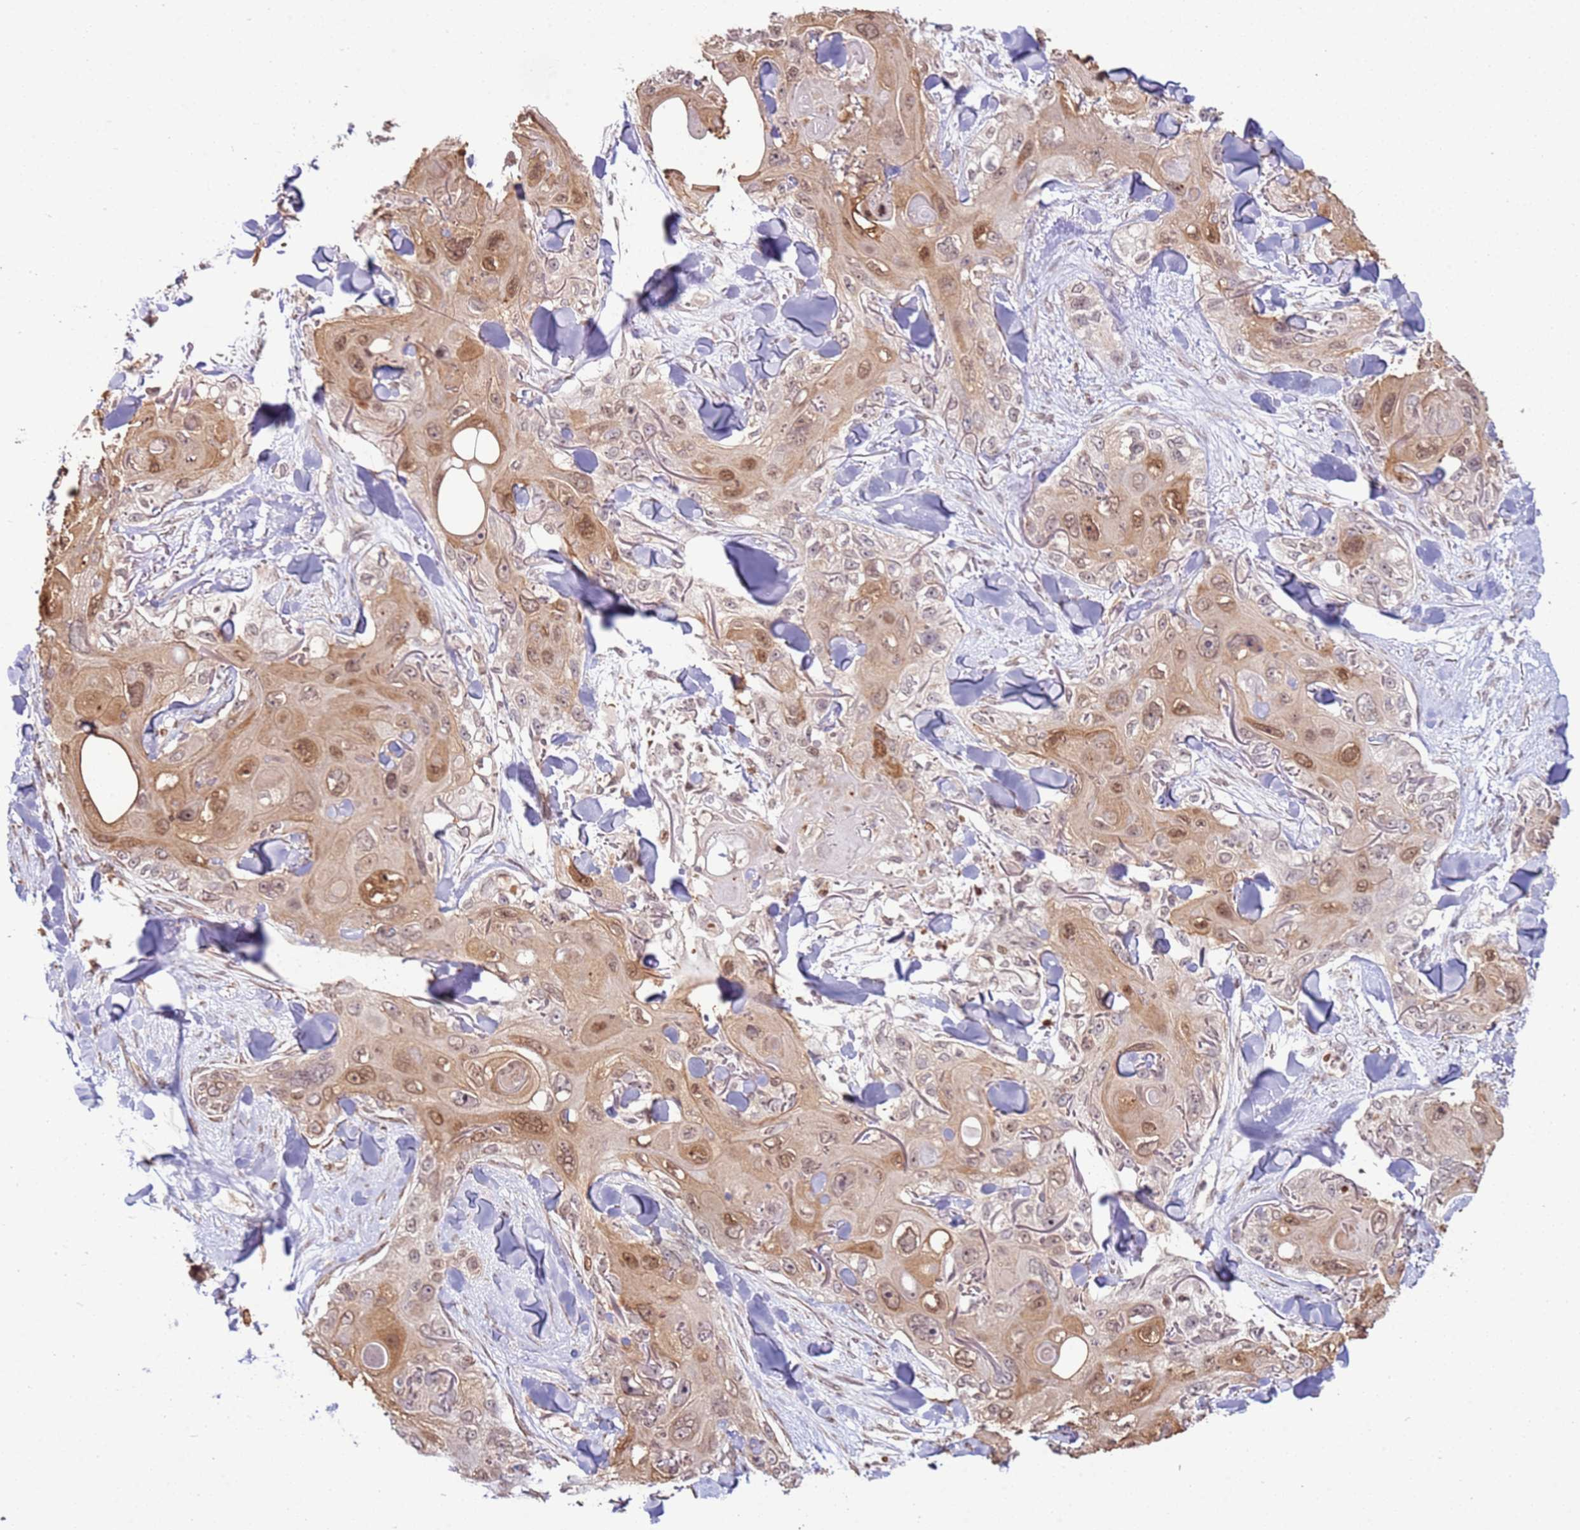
{"staining": {"intensity": "moderate", "quantity": ">75%", "location": "cytoplasmic/membranous,nuclear"}, "tissue": "skin cancer", "cell_type": "Tumor cells", "image_type": "cancer", "snomed": [{"axis": "morphology", "description": "Normal tissue, NOS"}, {"axis": "morphology", "description": "Squamous cell carcinoma, NOS"}, {"axis": "topography", "description": "Skin"}], "caption": "Immunohistochemical staining of skin squamous cell carcinoma displays medium levels of moderate cytoplasmic/membranous and nuclear protein expression in approximately >75% of tumor cells.", "gene": "SCAF1", "patient": {"sex": "male", "age": 72}}